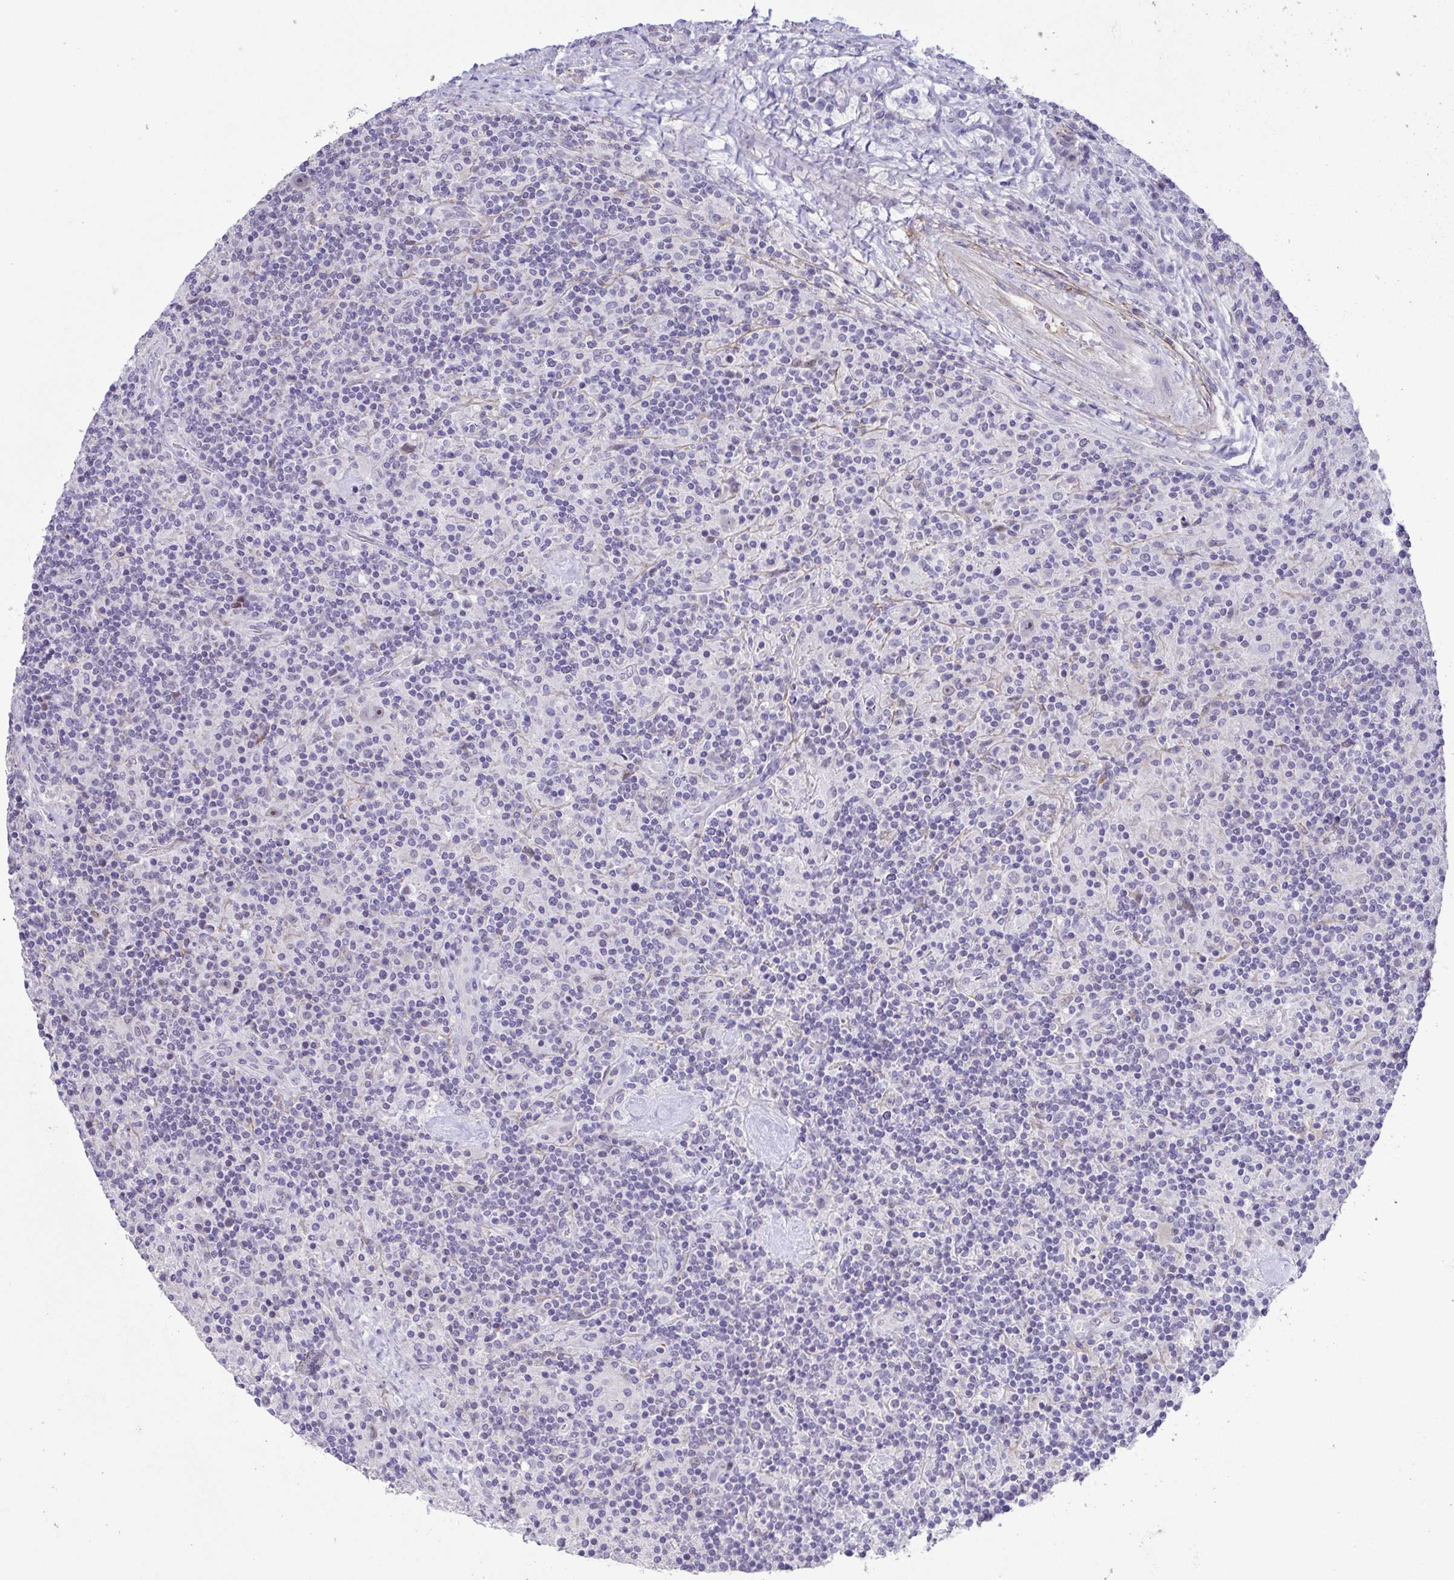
{"staining": {"intensity": "negative", "quantity": "none", "location": "none"}, "tissue": "lymphoma", "cell_type": "Tumor cells", "image_type": "cancer", "snomed": [{"axis": "morphology", "description": "Hodgkin's disease, NOS"}, {"axis": "topography", "description": "Lymph node"}], "caption": "Protein analysis of lymphoma displays no significant staining in tumor cells.", "gene": "DCLK2", "patient": {"sex": "male", "age": 70}}